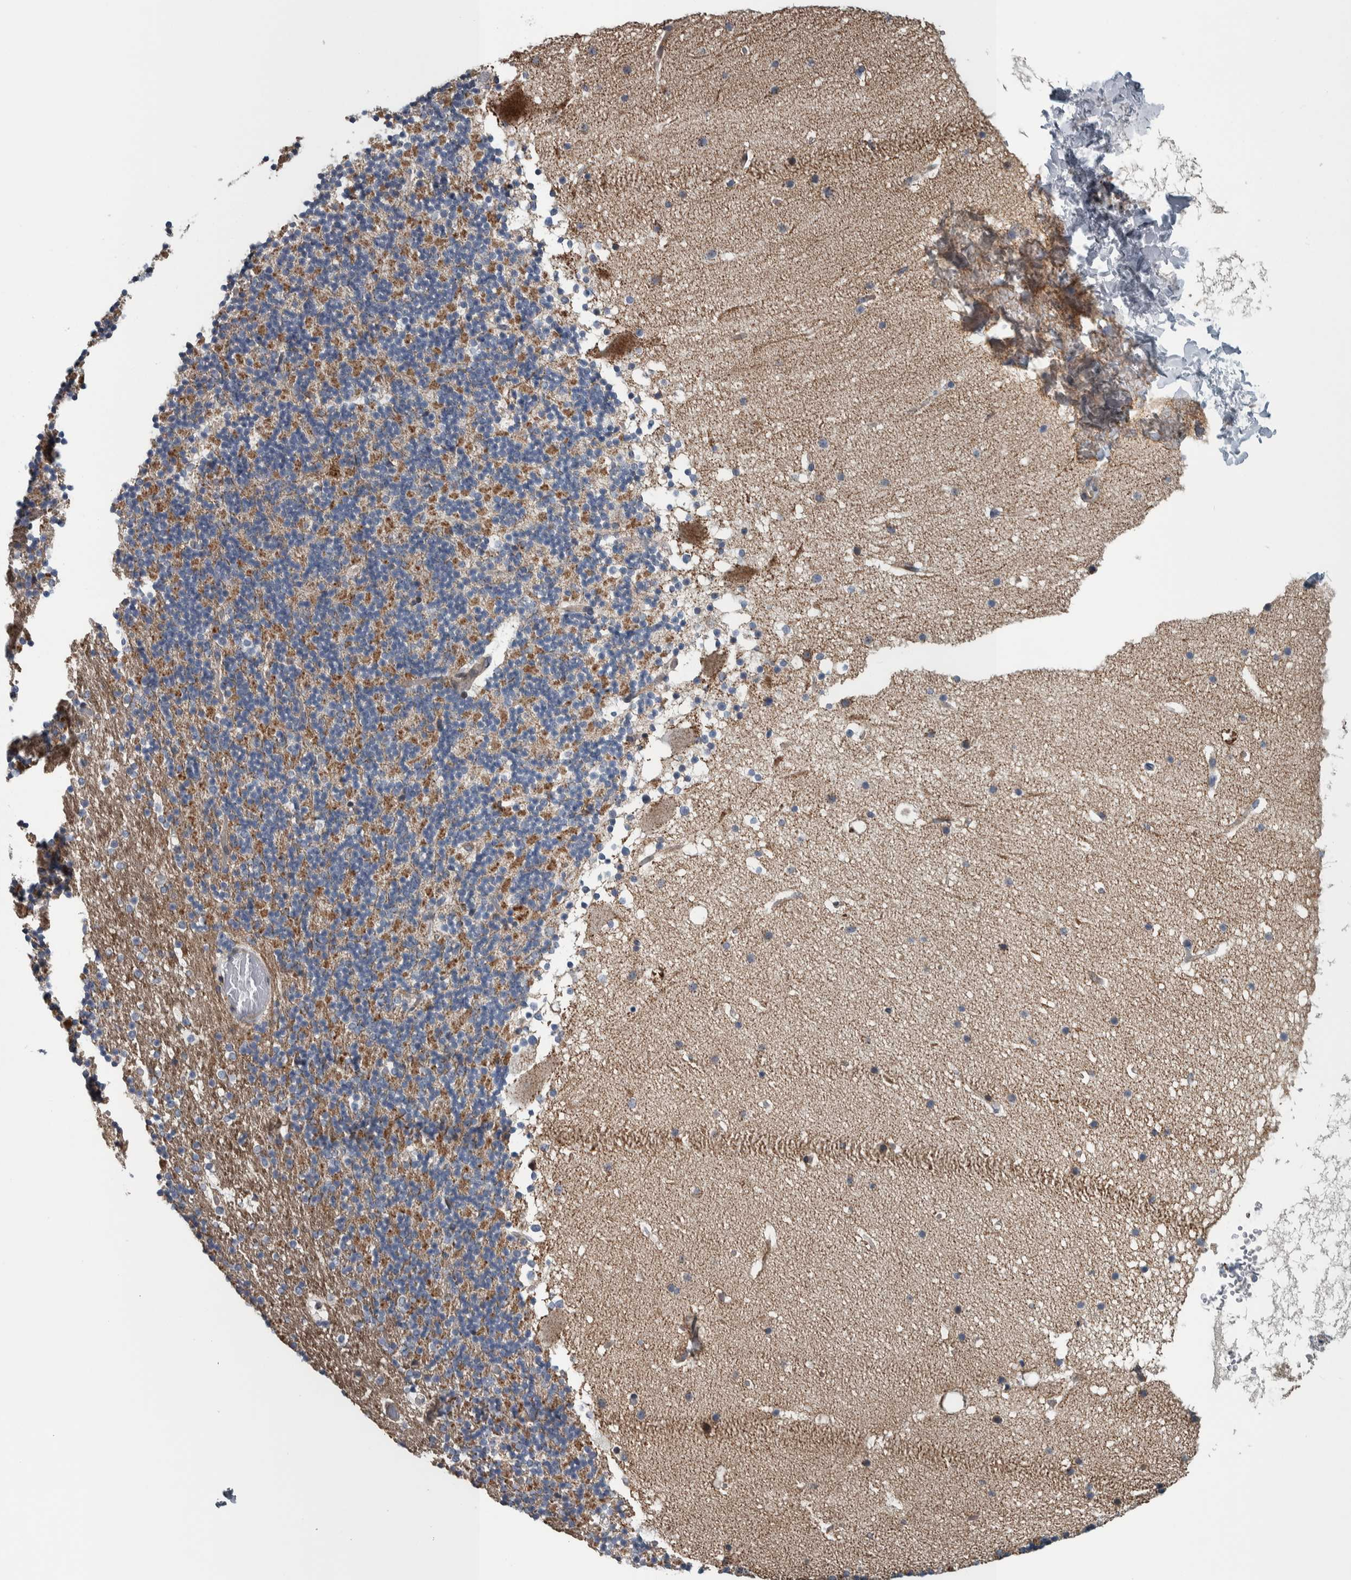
{"staining": {"intensity": "weak", "quantity": ">75%", "location": "cytoplasmic/membranous"}, "tissue": "cerebellum", "cell_type": "Cells in granular layer", "image_type": "normal", "snomed": [{"axis": "morphology", "description": "Normal tissue, NOS"}, {"axis": "topography", "description": "Cerebellum"}], "caption": "The image demonstrates a brown stain indicating the presence of a protein in the cytoplasmic/membranous of cells in granular layer in cerebellum. (Stains: DAB (3,3'-diaminobenzidine) in brown, nuclei in blue, Microscopy: brightfield microscopy at high magnification).", "gene": "BAIAP2L1", "patient": {"sex": "male", "age": 57}}